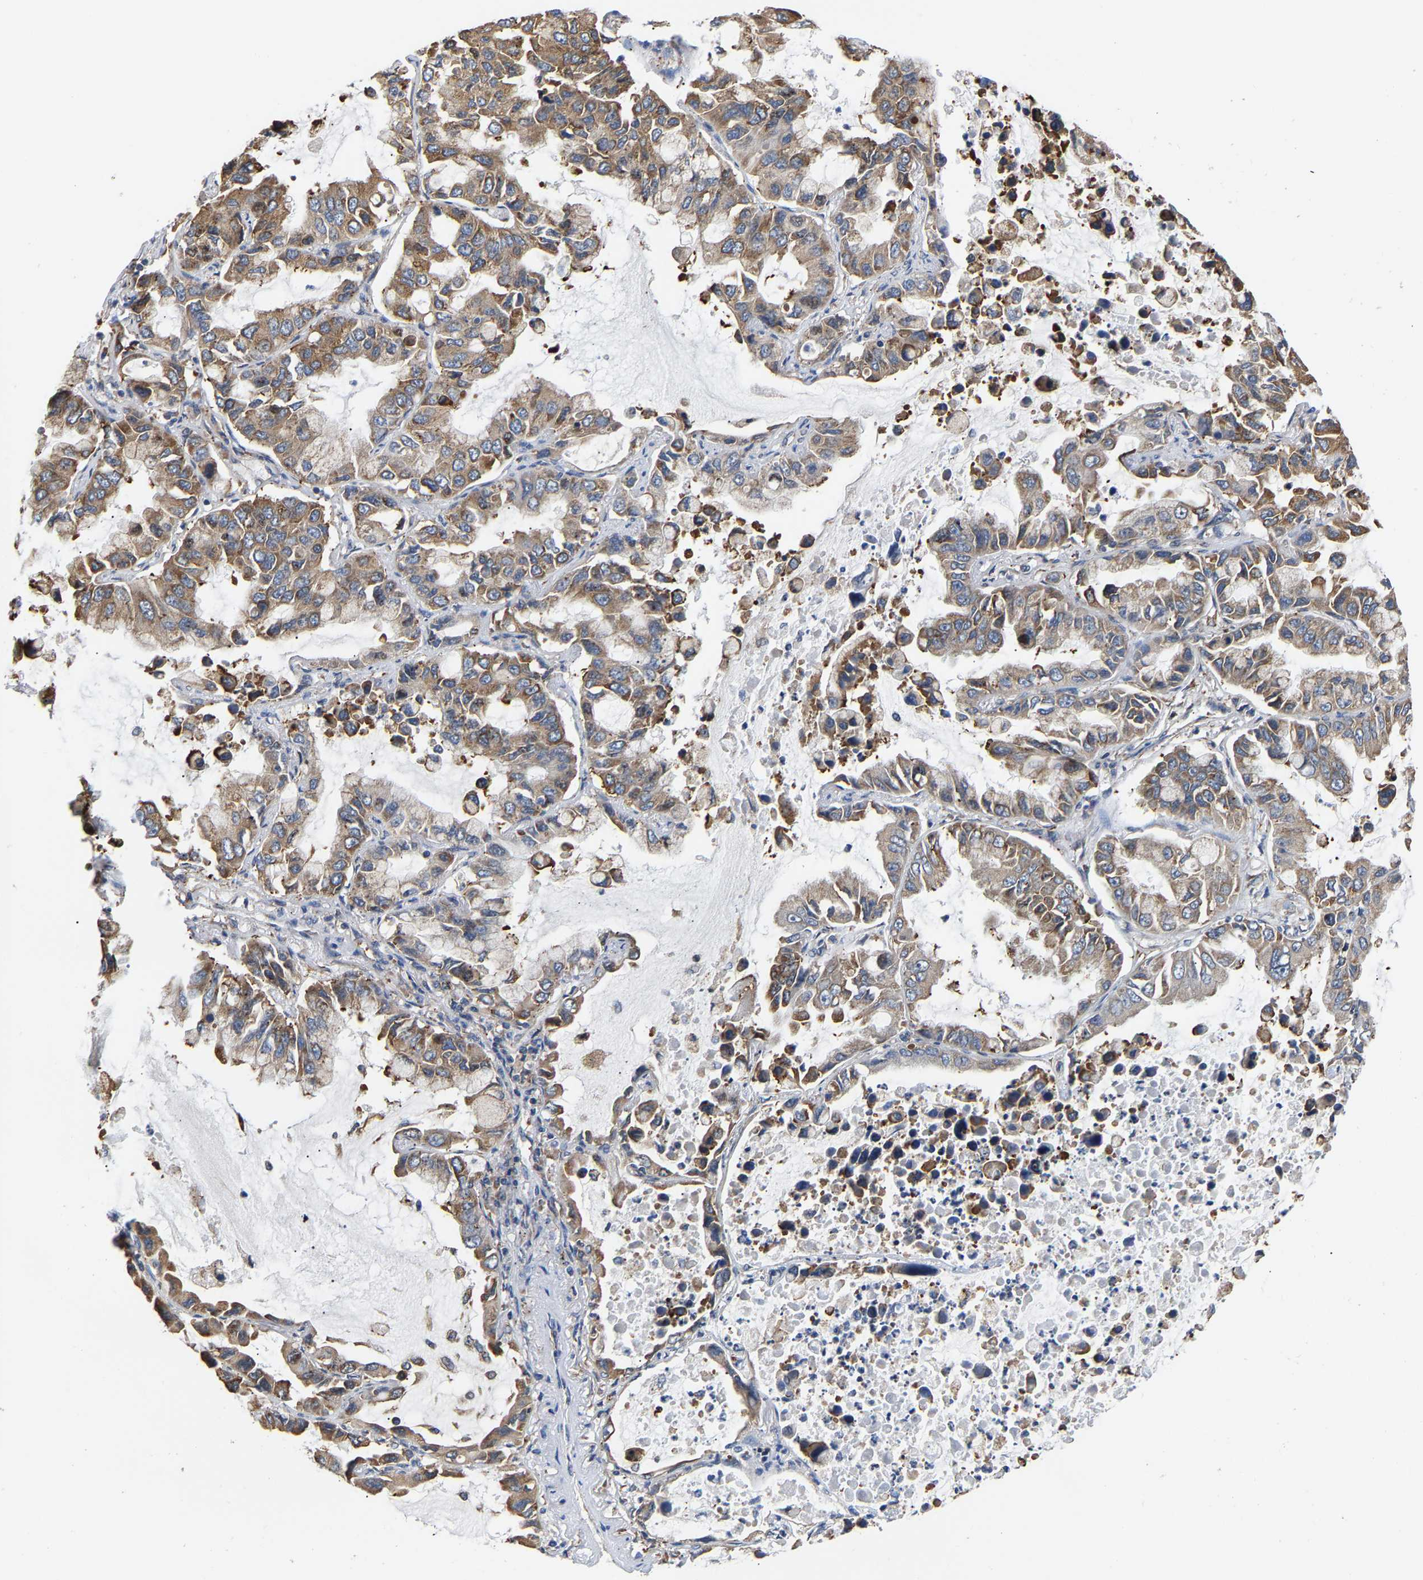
{"staining": {"intensity": "moderate", "quantity": ">75%", "location": "cytoplasmic/membranous"}, "tissue": "lung cancer", "cell_type": "Tumor cells", "image_type": "cancer", "snomed": [{"axis": "morphology", "description": "Adenocarcinoma, NOS"}, {"axis": "topography", "description": "Lung"}], "caption": "Brown immunohistochemical staining in lung adenocarcinoma demonstrates moderate cytoplasmic/membranous staining in about >75% of tumor cells.", "gene": "ARAP1", "patient": {"sex": "male", "age": 64}}